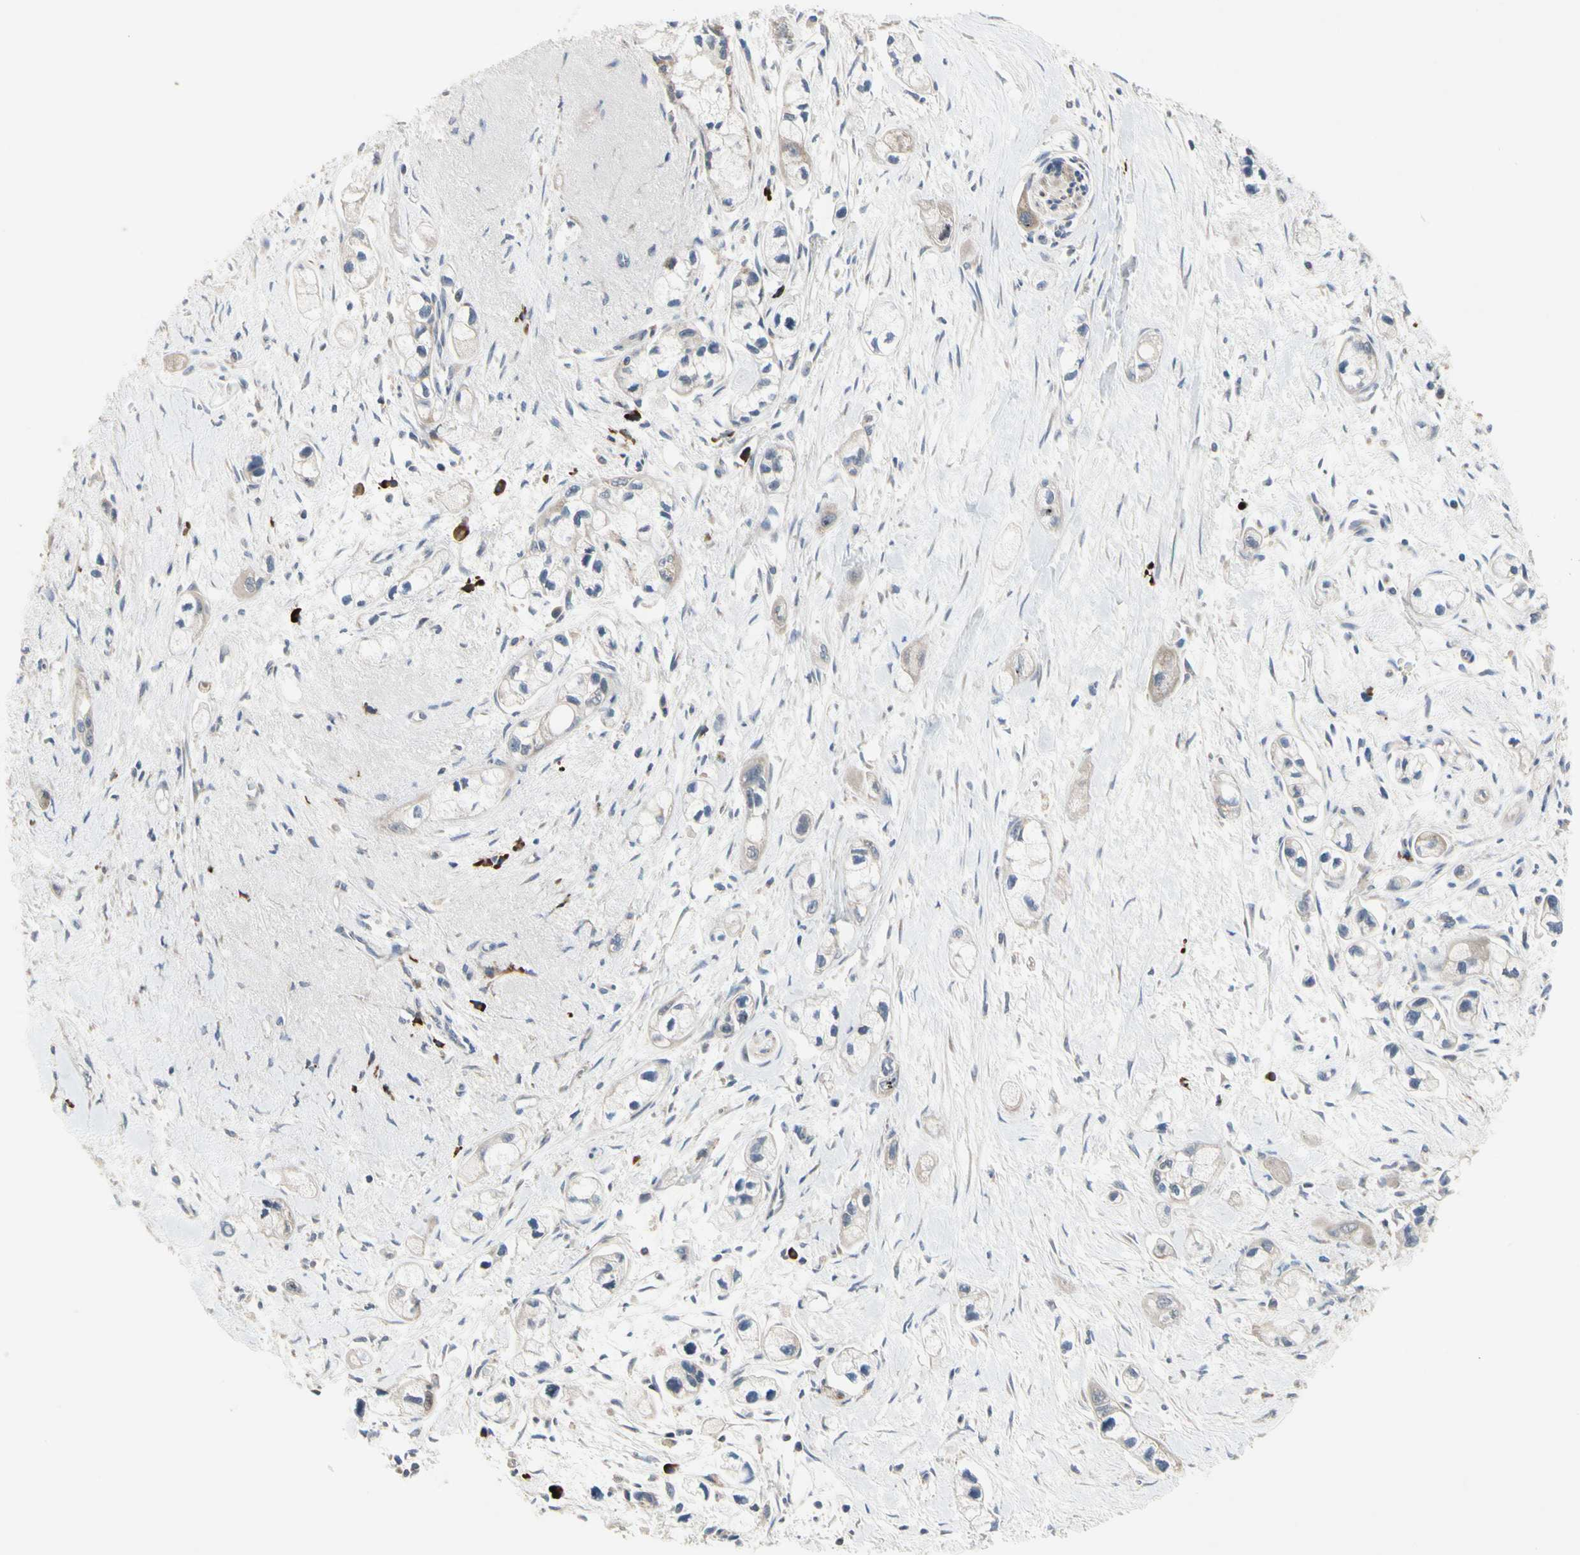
{"staining": {"intensity": "weak", "quantity": "25%-75%", "location": "cytoplasmic/membranous"}, "tissue": "pancreatic cancer", "cell_type": "Tumor cells", "image_type": "cancer", "snomed": [{"axis": "morphology", "description": "Adenocarcinoma, NOS"}, {"axis": "topography", "description": "Pancreas"}], "caption": "There is low levels of weak cytoplasmic/membranous staining in tumor cells of pancreatic adenocarcinoma, as demonstrated by immunohistochemical staining (brown color).", "gene": "MMEL1", "patient": {"sex": "male", "age": 74}}